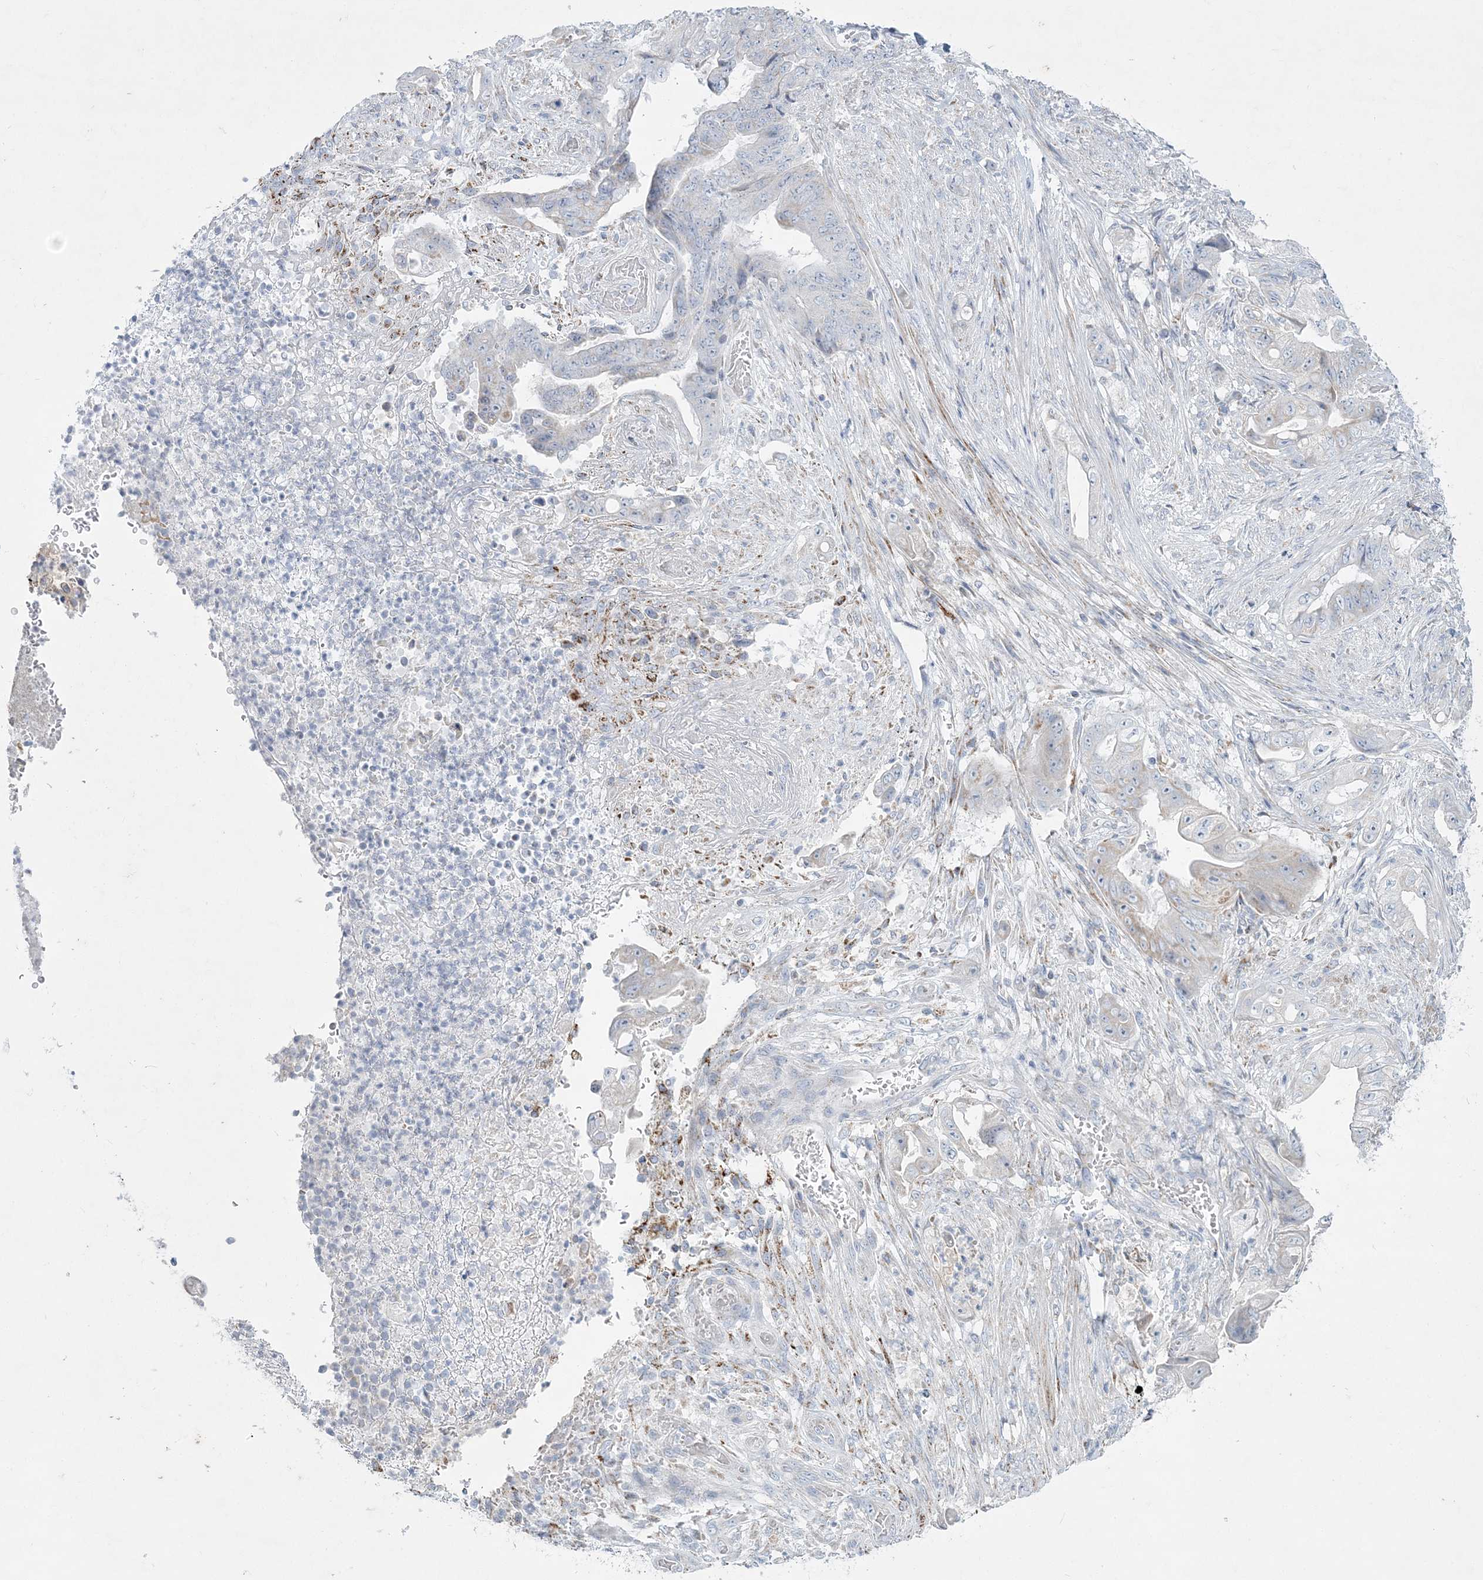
{"staining": {"intensity": "negative", "quantity": "none", "location": "none"}, "tissue": "stomach cancer", "cell_type": "Tumor cells", "image_type": "cancer", "snomed": [{"axis": "morphology", "description": "Adenocarcinoma, NOS"}, {"axis": "topography", "description": "Stomach"}], "caption": "A histopathology image of stomach cancer stained for a protein displays no brown staining in tumor cells.", "gene": "TBC1D7", "patient": {"sex": "female", "age": 73}}